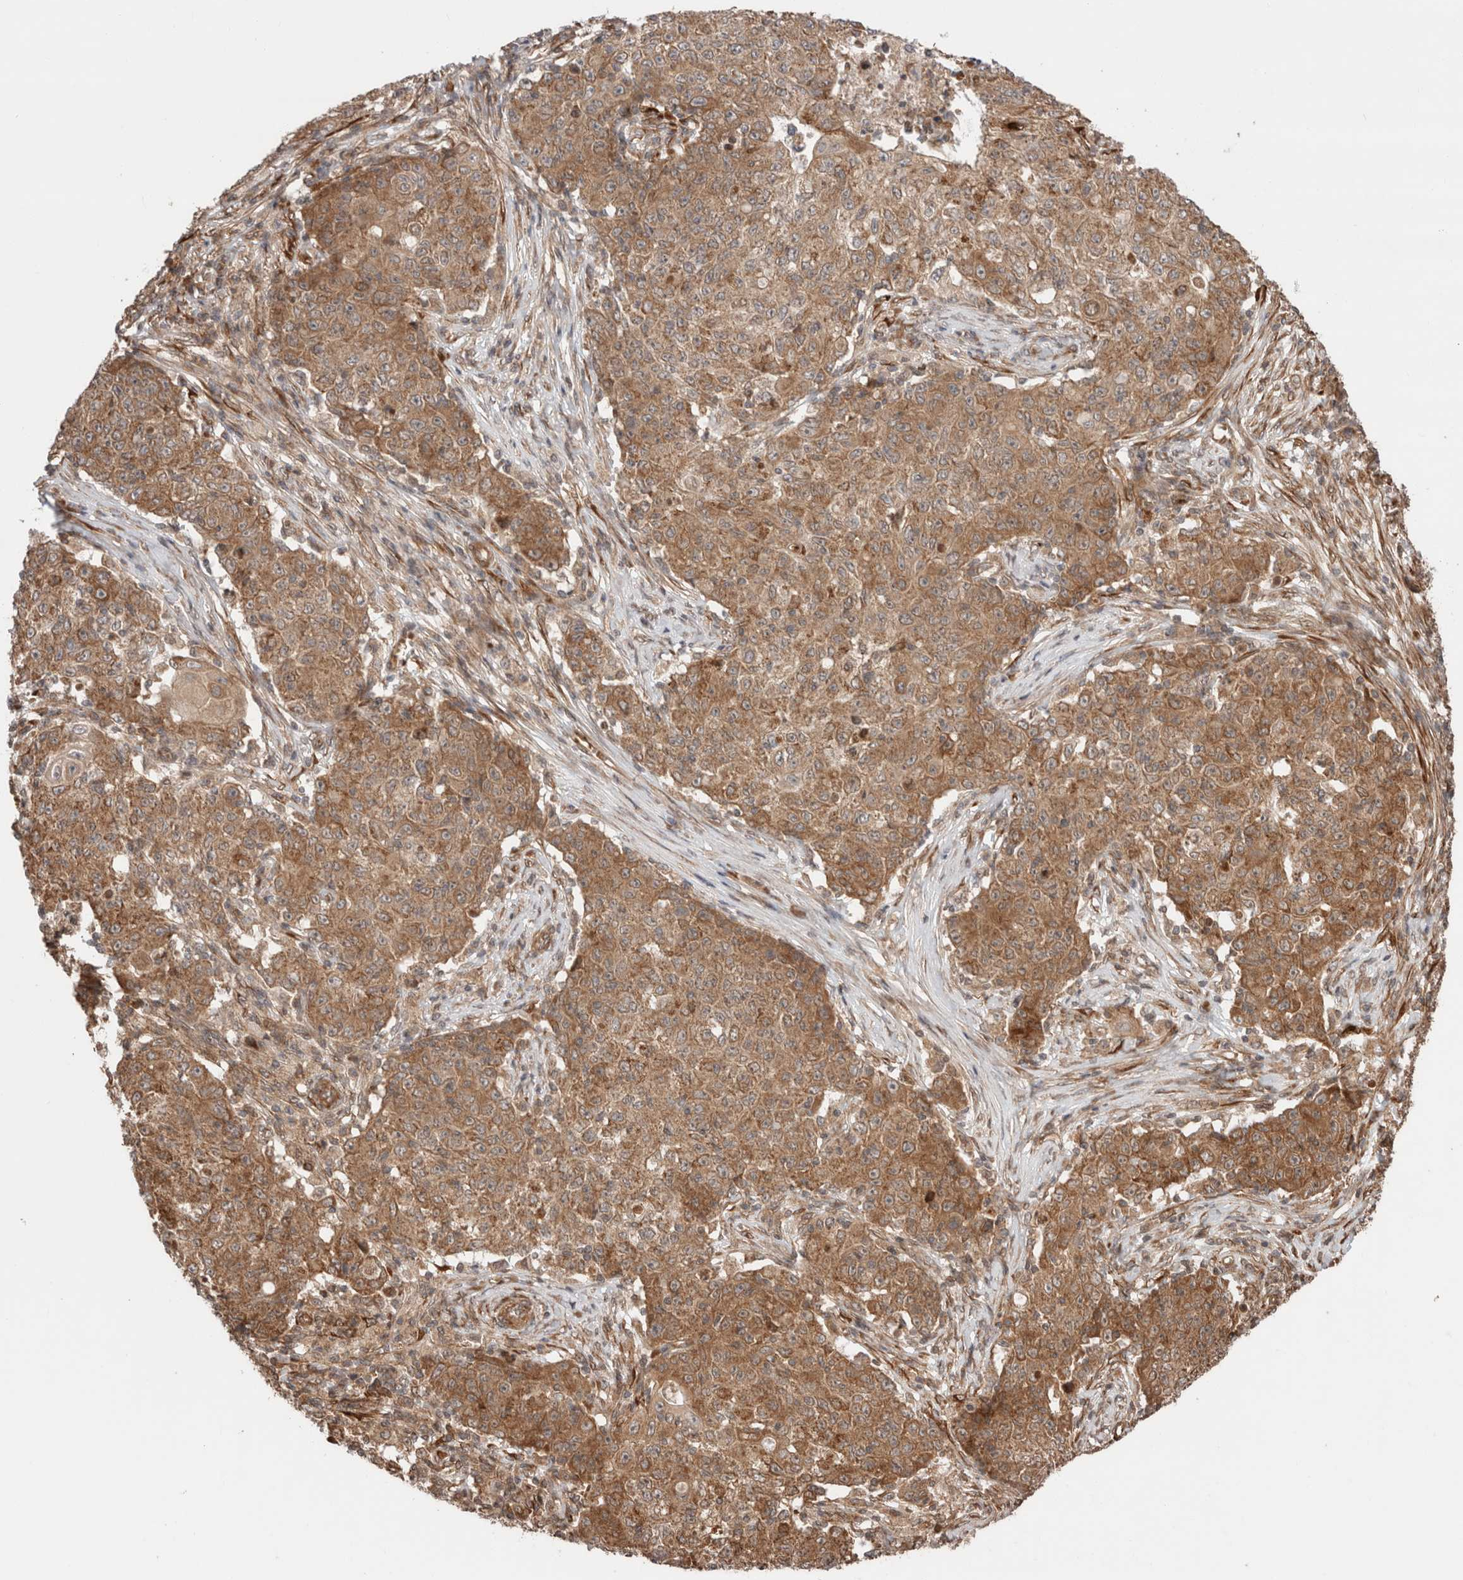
{"staining": {"intensity": "moderate", "quantity": ">75%", "location": "cytoplasmic/membranous"}, "tissue": "ovarian cancer", "cell_type": "Tumor cells", "image_type": "cancer", "snomed": [{"axis": "morphology", "description": "Carcinoma, endometroid"}, {"axis": "topography", "description": "Ovary"}], "caption": "This is an image of immunohistochemistry staining of ovarian cancer (endometroid carcinoma), which shows moderate staining in the cytoplasmic/membranous of tumor cells.", "gene": "ZNF649", "patient": {"sex": "female", "age": 42}}